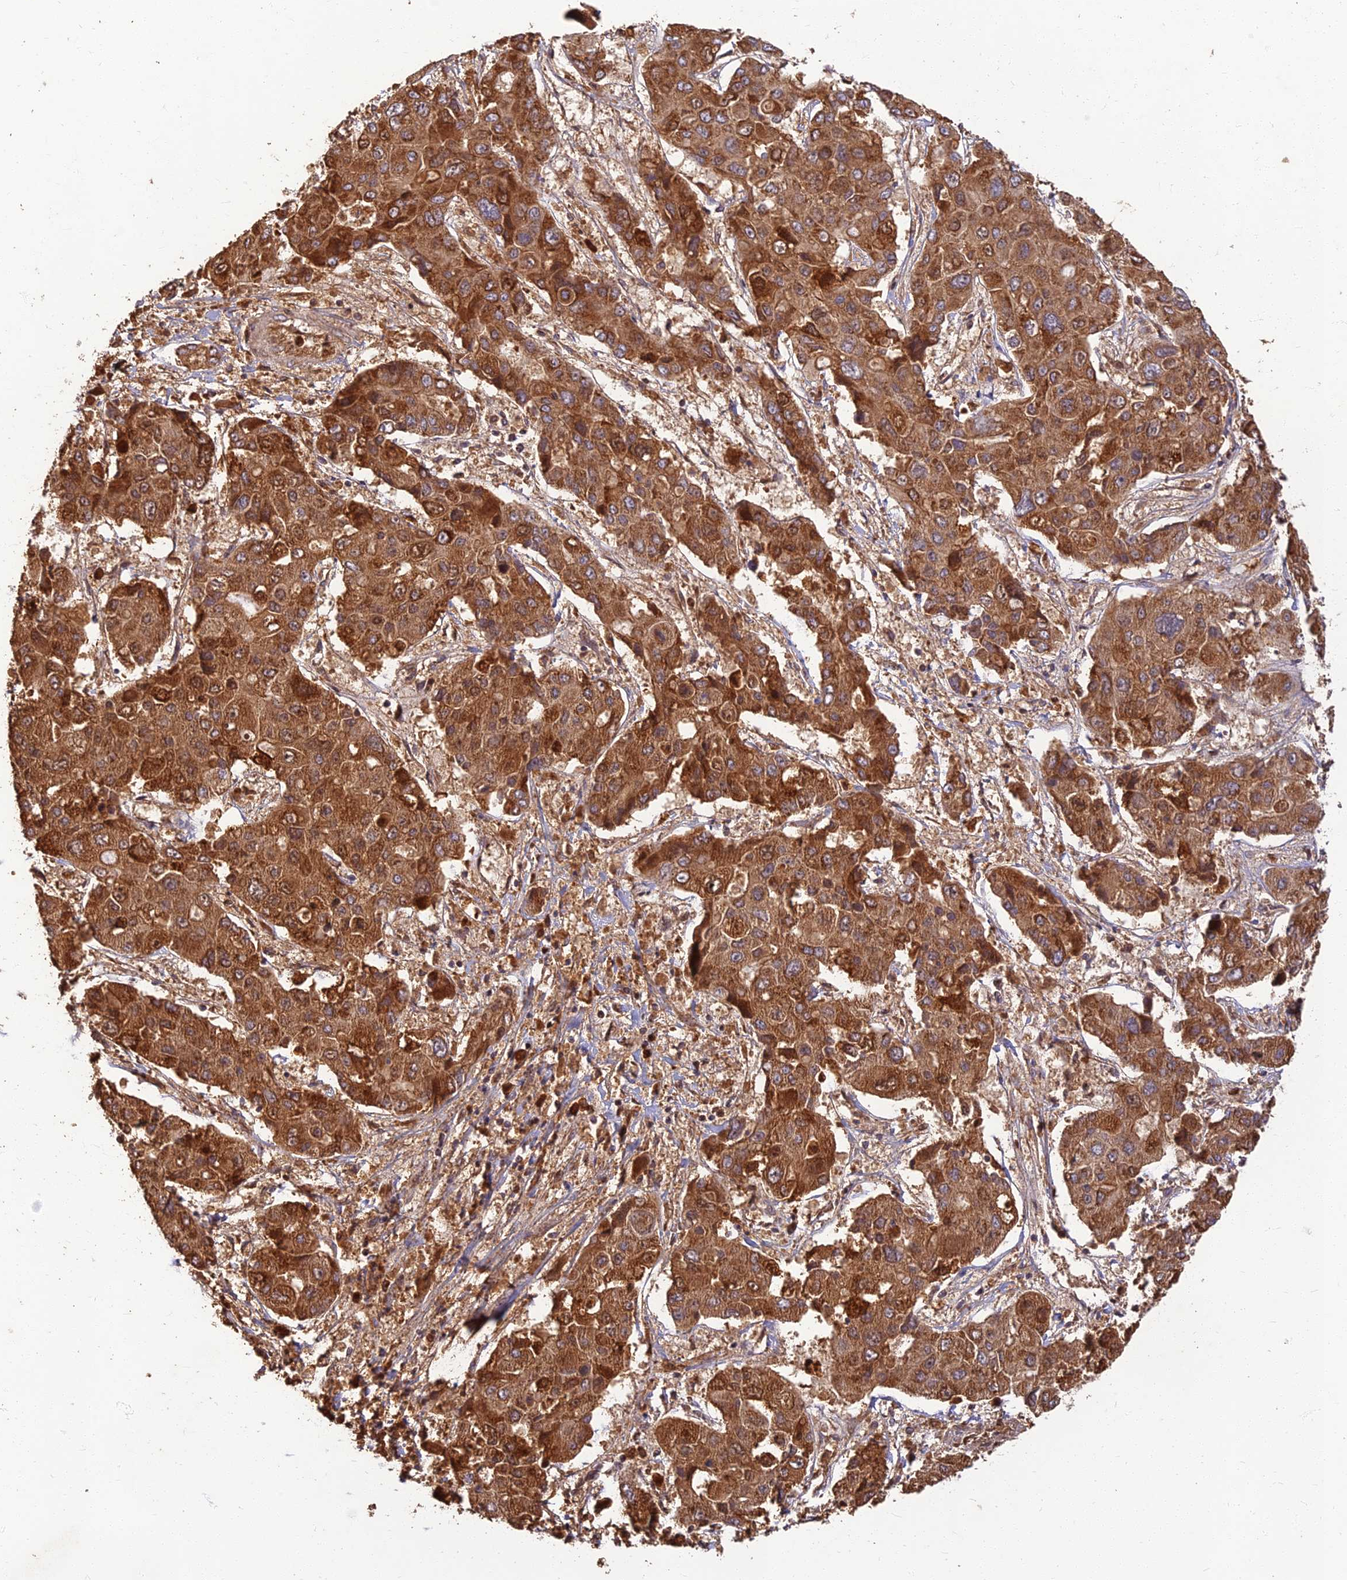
{"staining": {"intensity": "strong", "quantity": ">75%", "location": "cytoplasmic/membranous"}, "tissue": "liver cancer", "cell_type": "Tumor cells", "image_type": "cancer", "snomed": [{"axis": "morphology", "description": "Cholangiocarcinoma"}, {"axis": "topography", "description": "Liver"}], "caption": "Cholangiocarcinoma (liver) stained for a protein (brown) demonstrates strong cytoplasmic/membranous positive expression in approximately >75% of tumor cells.", "gene": "CORO1C", "patient": {"sex": "male", "age": 67}}